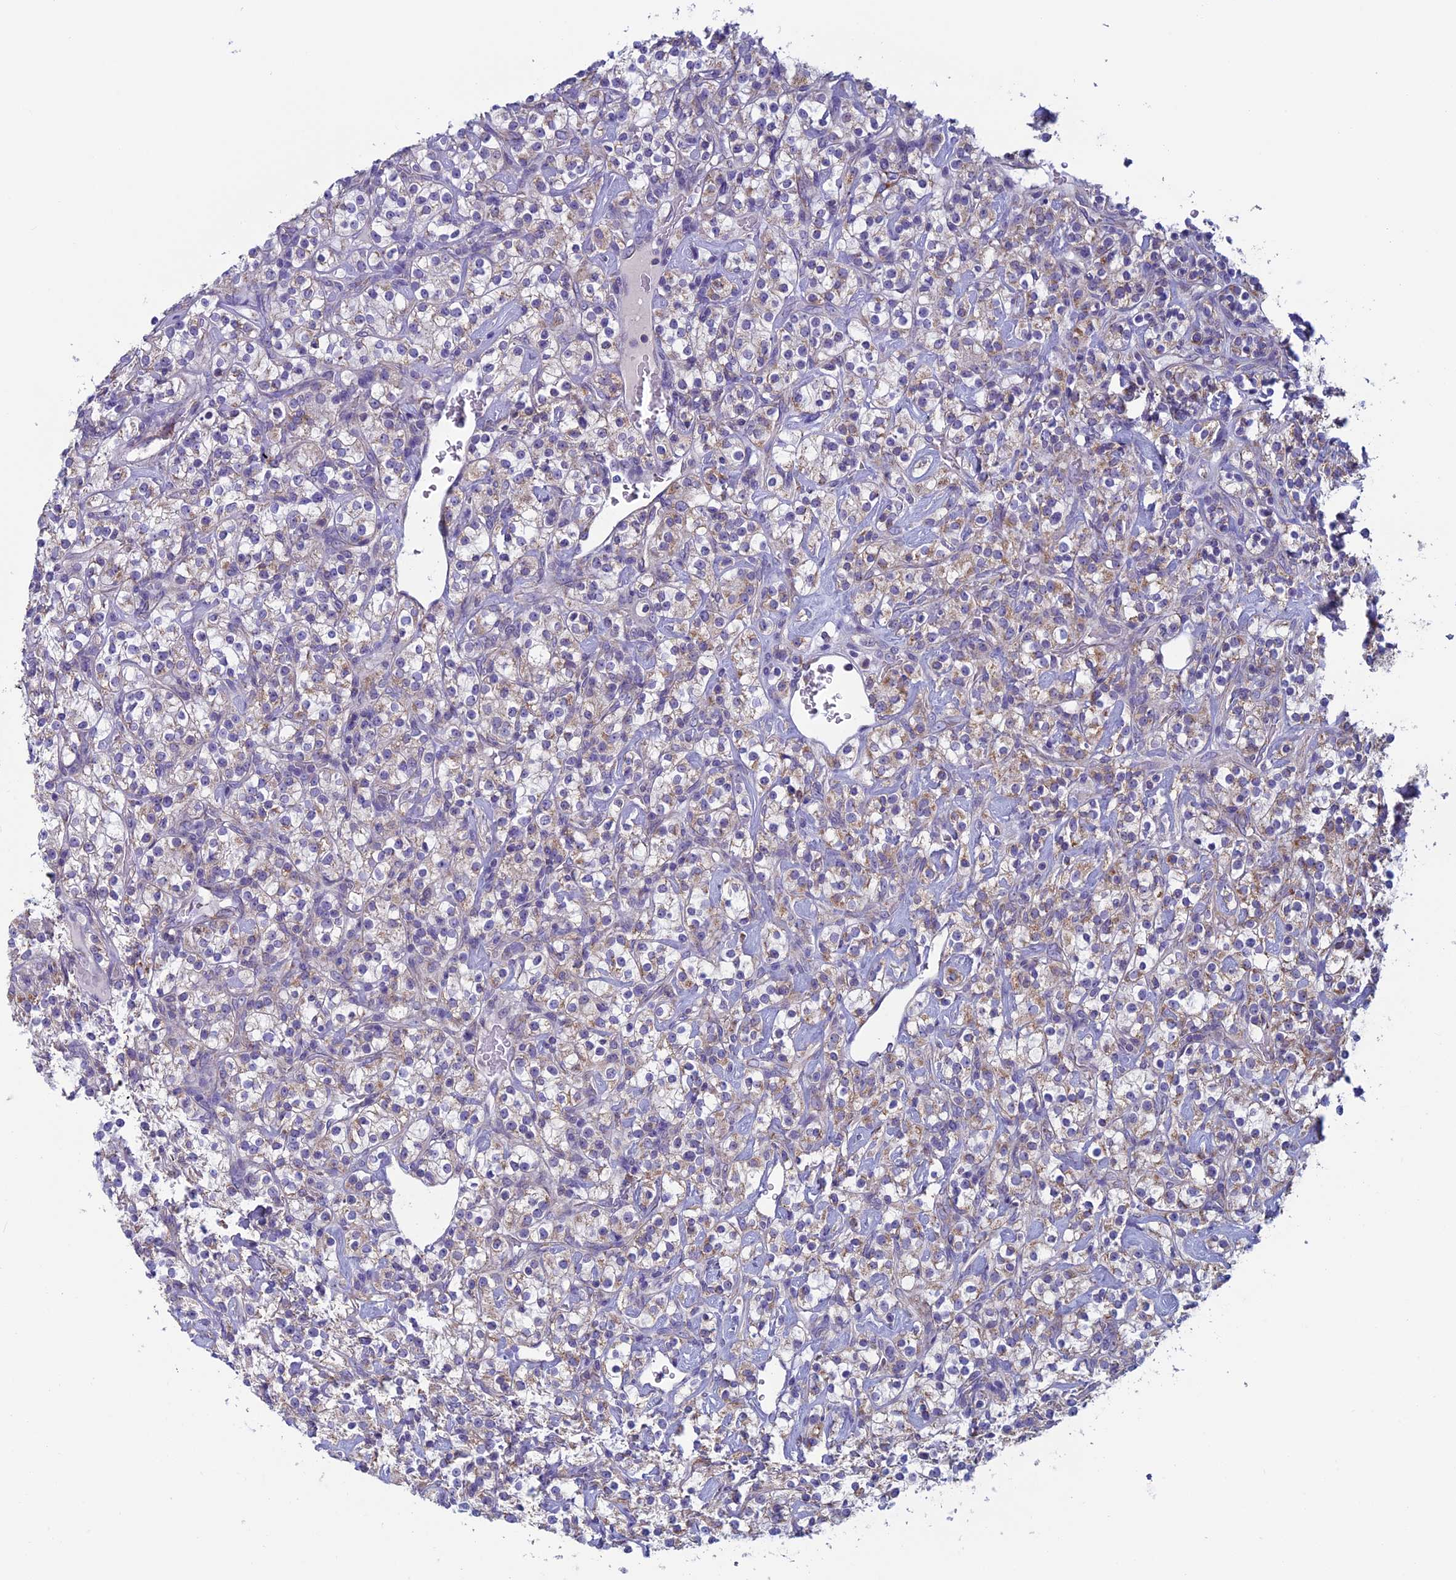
{"staining": {"intensity": "weak", "quantity": "25%-75%", "location": "cytoplasmic/membranous"}, "tissue": "renal cancer", "cell_type": "Tumor cells", "image_type": "cancer", "snomed": [{"axis": "morphology", "description": "Adenocarcinoma, NOS"}, {"axis": "topography", "description": "Kidney"}], "caption": "Weak cytoplasmic/membranous expression for a protein is present in about 25%-75% of tumor cells of renal cancer (adenocarcinoma) using immunohistochemistry.", "gene": "MFSD12", "patient": {"sex": "male", "age": 77}}